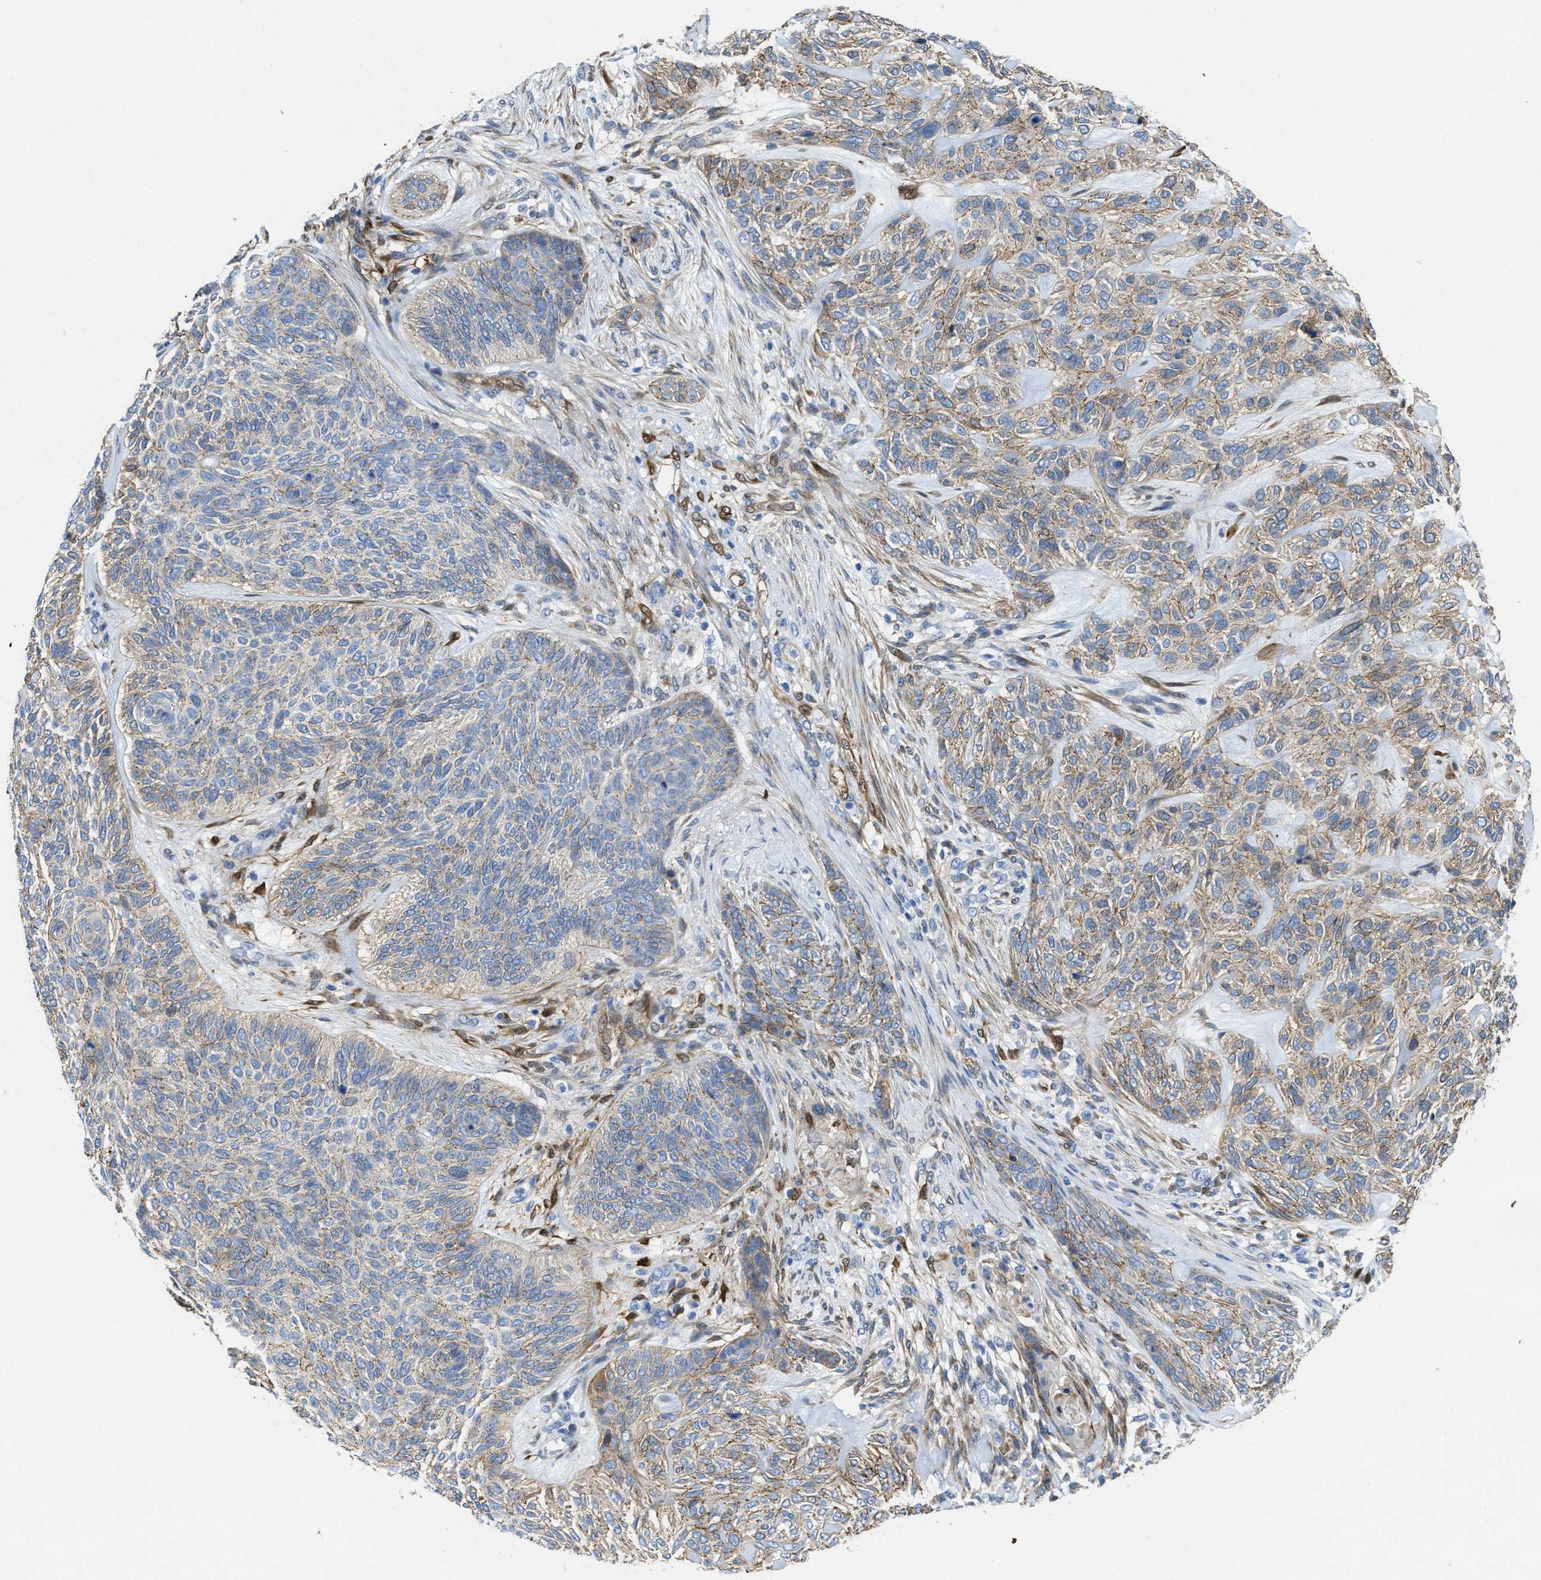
{"staining": {"intensity": "weak", "quantity": ">75%", "location": "cytoplasmic/membranous"}, "tissue": "skin cancer", "cell_type": "Tumor cells", "image_type": "cancer", "snomed": [{"axis": "morphology", "description": "Basal cell carcinoma"}, {"axis": "topography", "description": "Skin"}], "caption": "A histopathology image showing weak cytoplasmic/membranous expression in approximately >75% of tumor cells in skin cancer (basal cell carcinoma), as visualized by brown immunohistochemical staining.", "gene": "ASS1", "patient": {"sex": "male", "age": 55}}